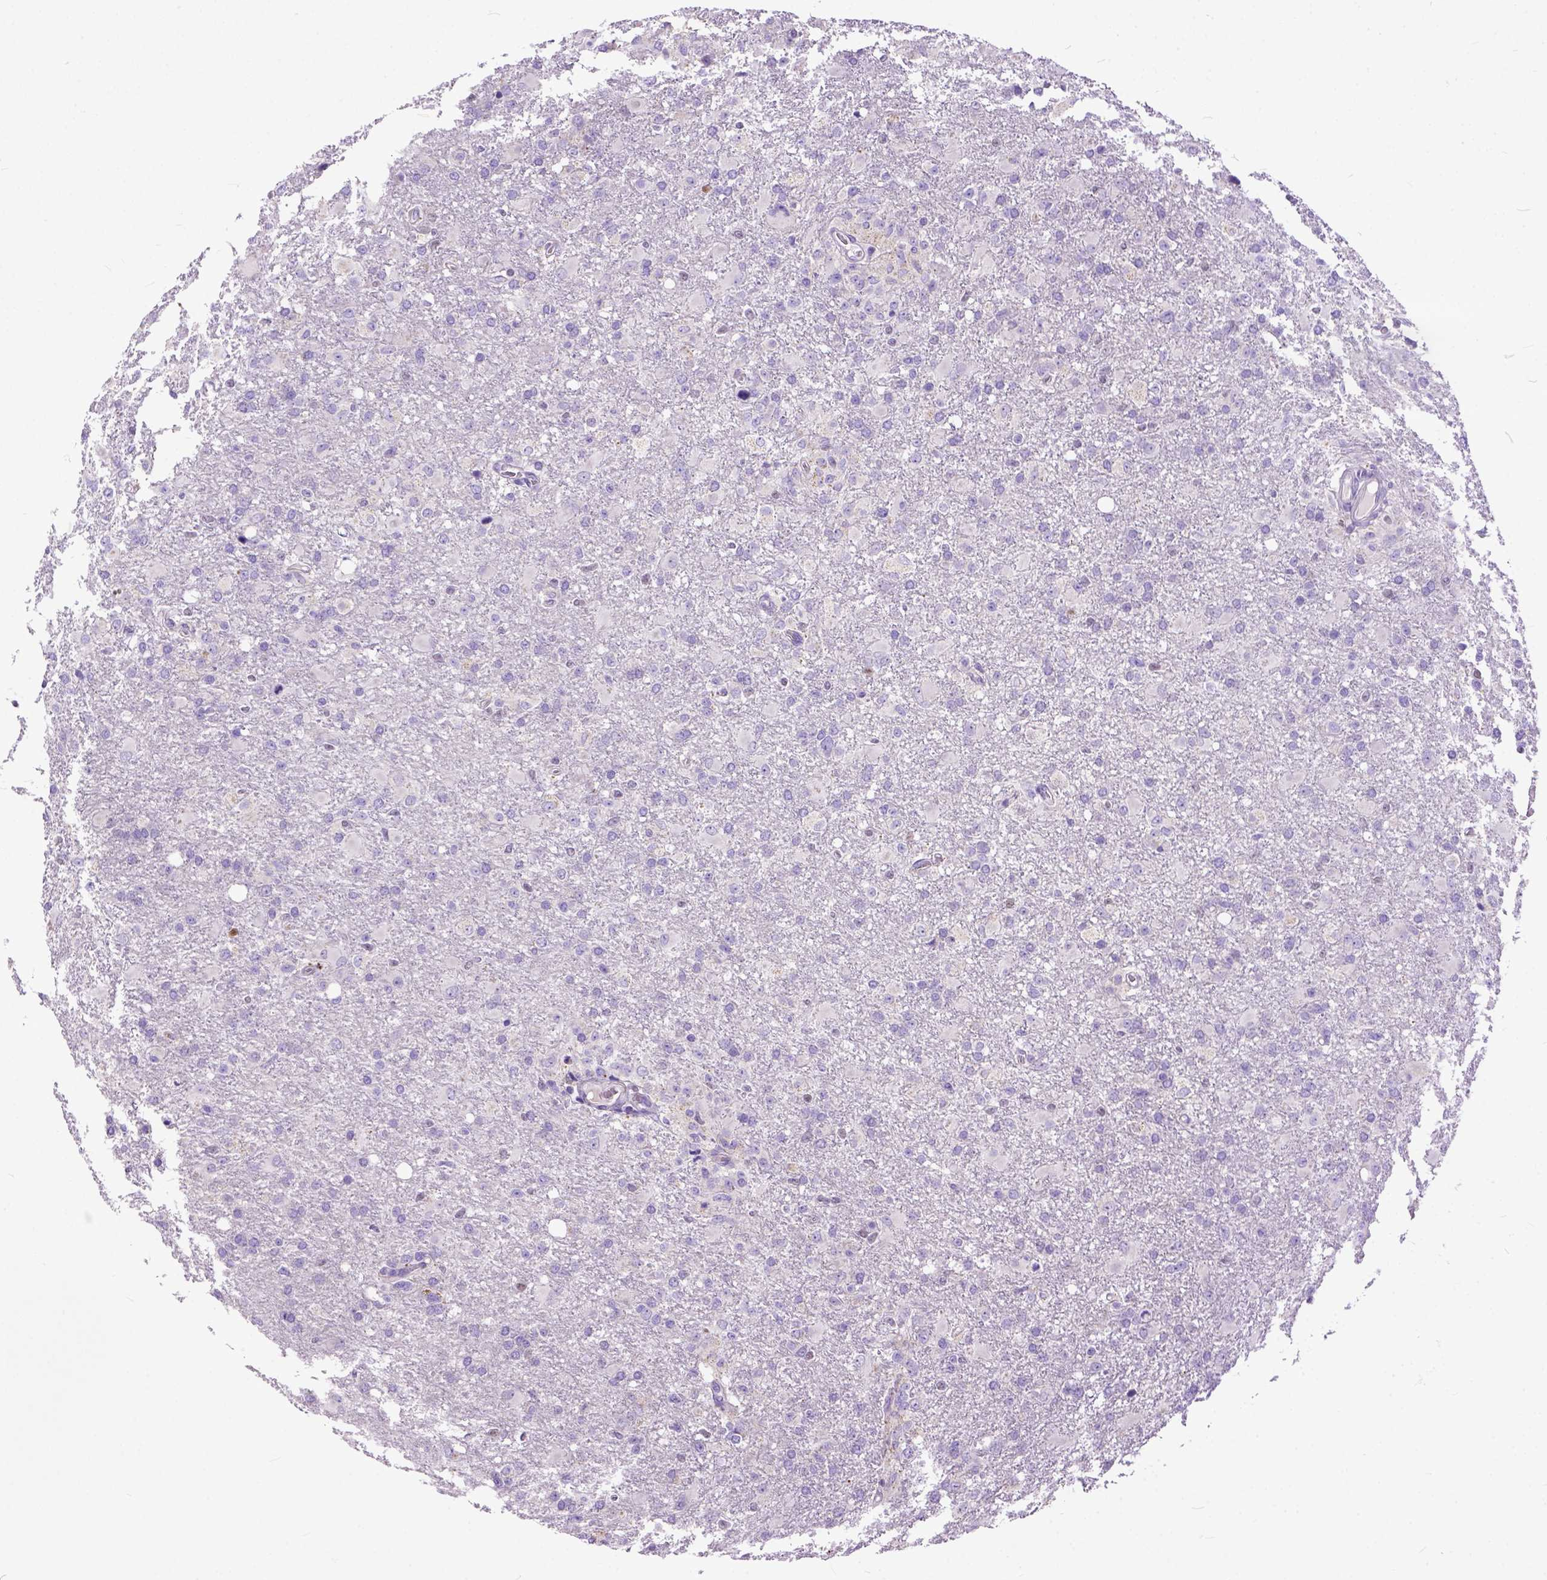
{"staining": {"intensity": "negative", "quantity": "none", "location": "none"}, "tissue": "glioma", "cell_type": "Tumor cells", "image_type": "cancer", "snomed": [{"axis": "morphology", "description": "Glioma, malignant, High grade"}, {"axis": "topography", "description": "Brain"}], "caption": "This is an immunohistochemistry photomicrograph of human malignant high-grade glioma. There is no positivity in tumor cells.", "gene": "CRB1", "patient": {"sex": "male", "age": 68}}